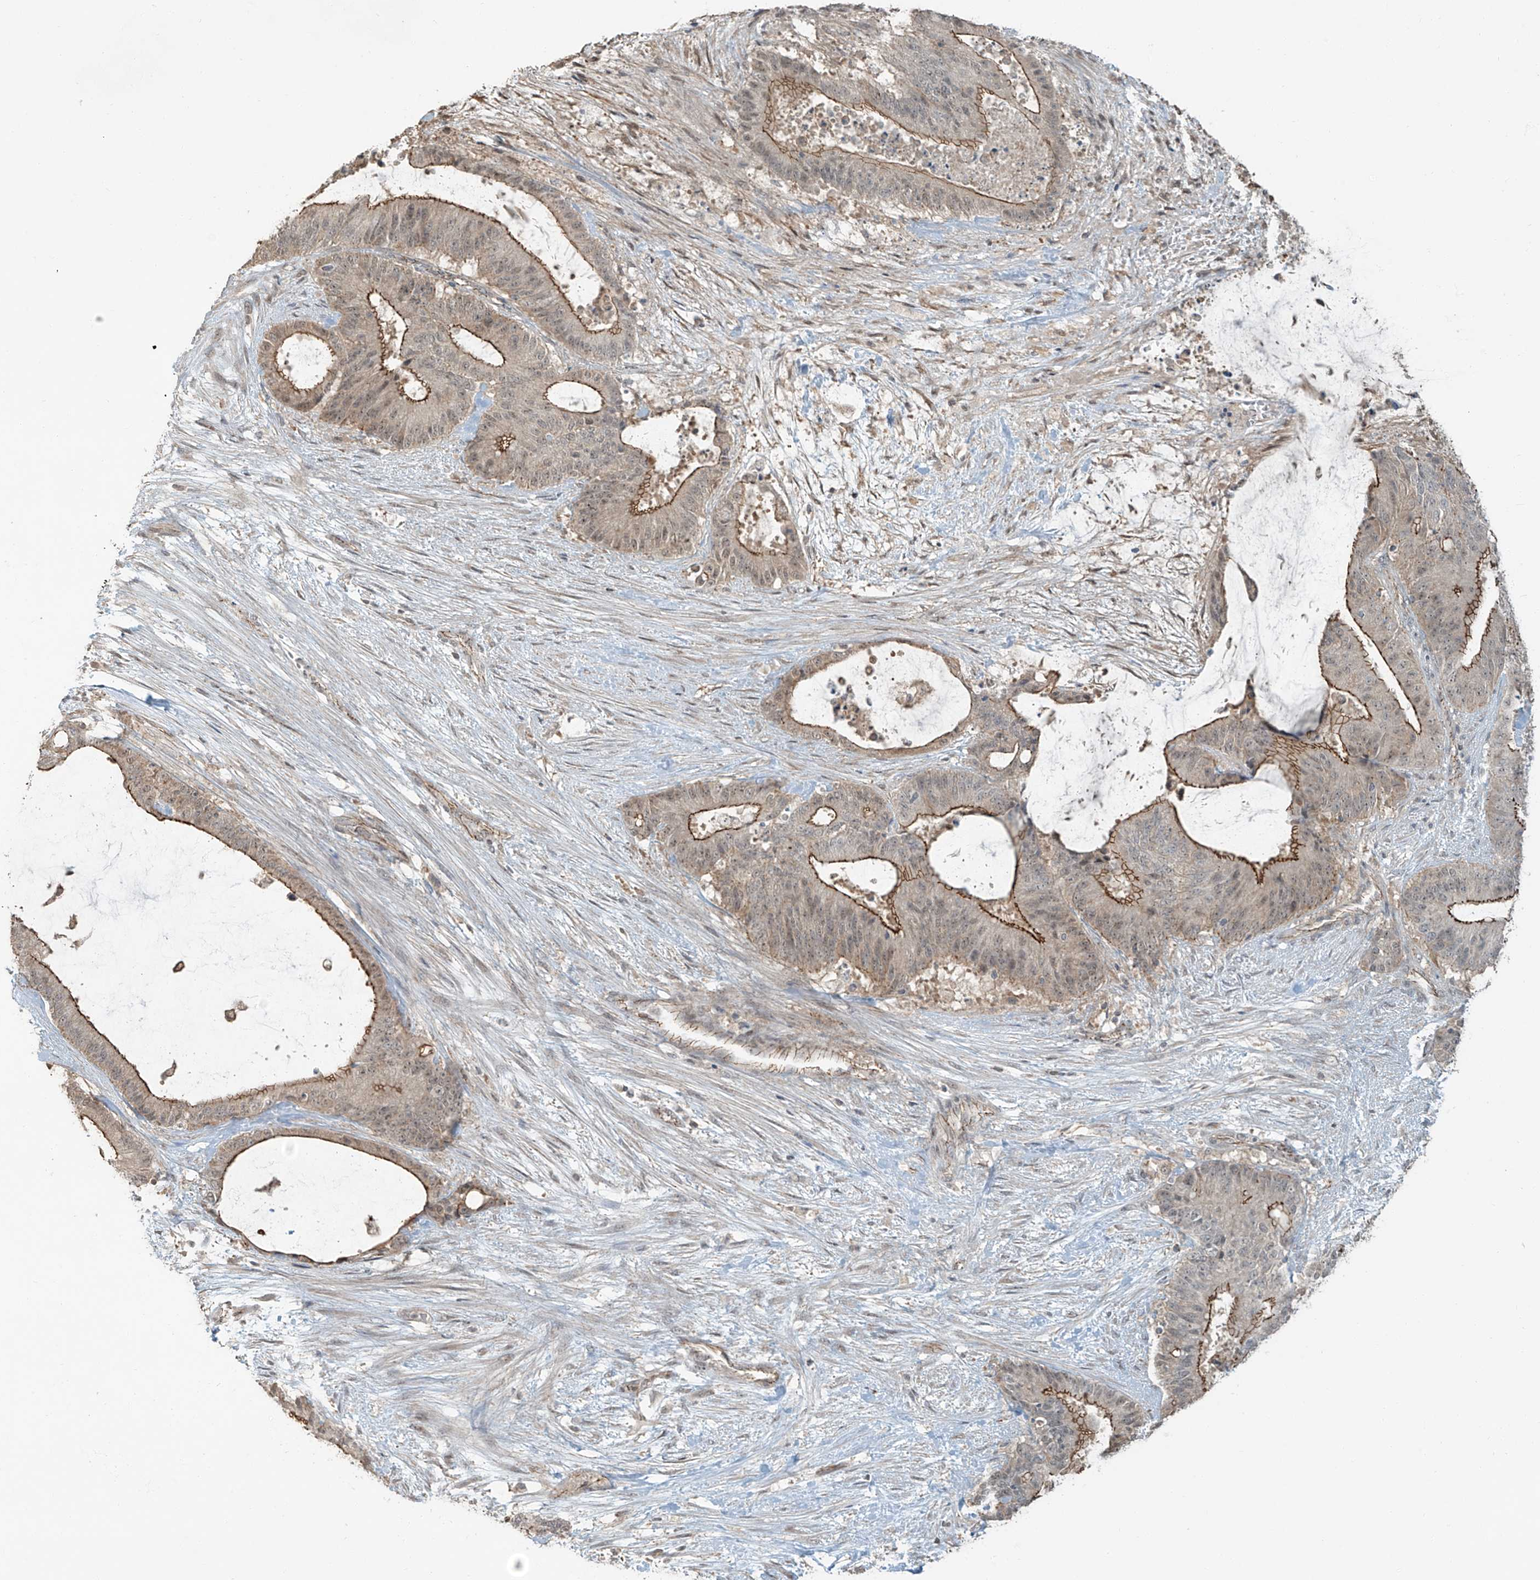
{"staining": {"intensity": "moderate", "quantity": "25%-75%", "location": "cytoplasmic/membranous,nuclear"}, "tissue": "liver cancer", "cell_type": "Tumor cells", "image_type": "cancer", "snomed": [{"axis": "morphology", "description": "Normal tissue, NOS"}, {"axis": "morphology", "description": "Cholangiocarcinoma"}, {"axis": "topography", "description": "Liver"}, {"axis": "topography", "description": "Peripheral nerve tissue"}], "caption": "IHC (DAB) staining of liver cholangiocarcinoma demonstrates moderate cytoplasmic/membranous and nuclear protein positivity in approximately 25%-75% of tumor cells.", "gene": "ZNF16", "patient": {"sex": "female", "age": 73}}